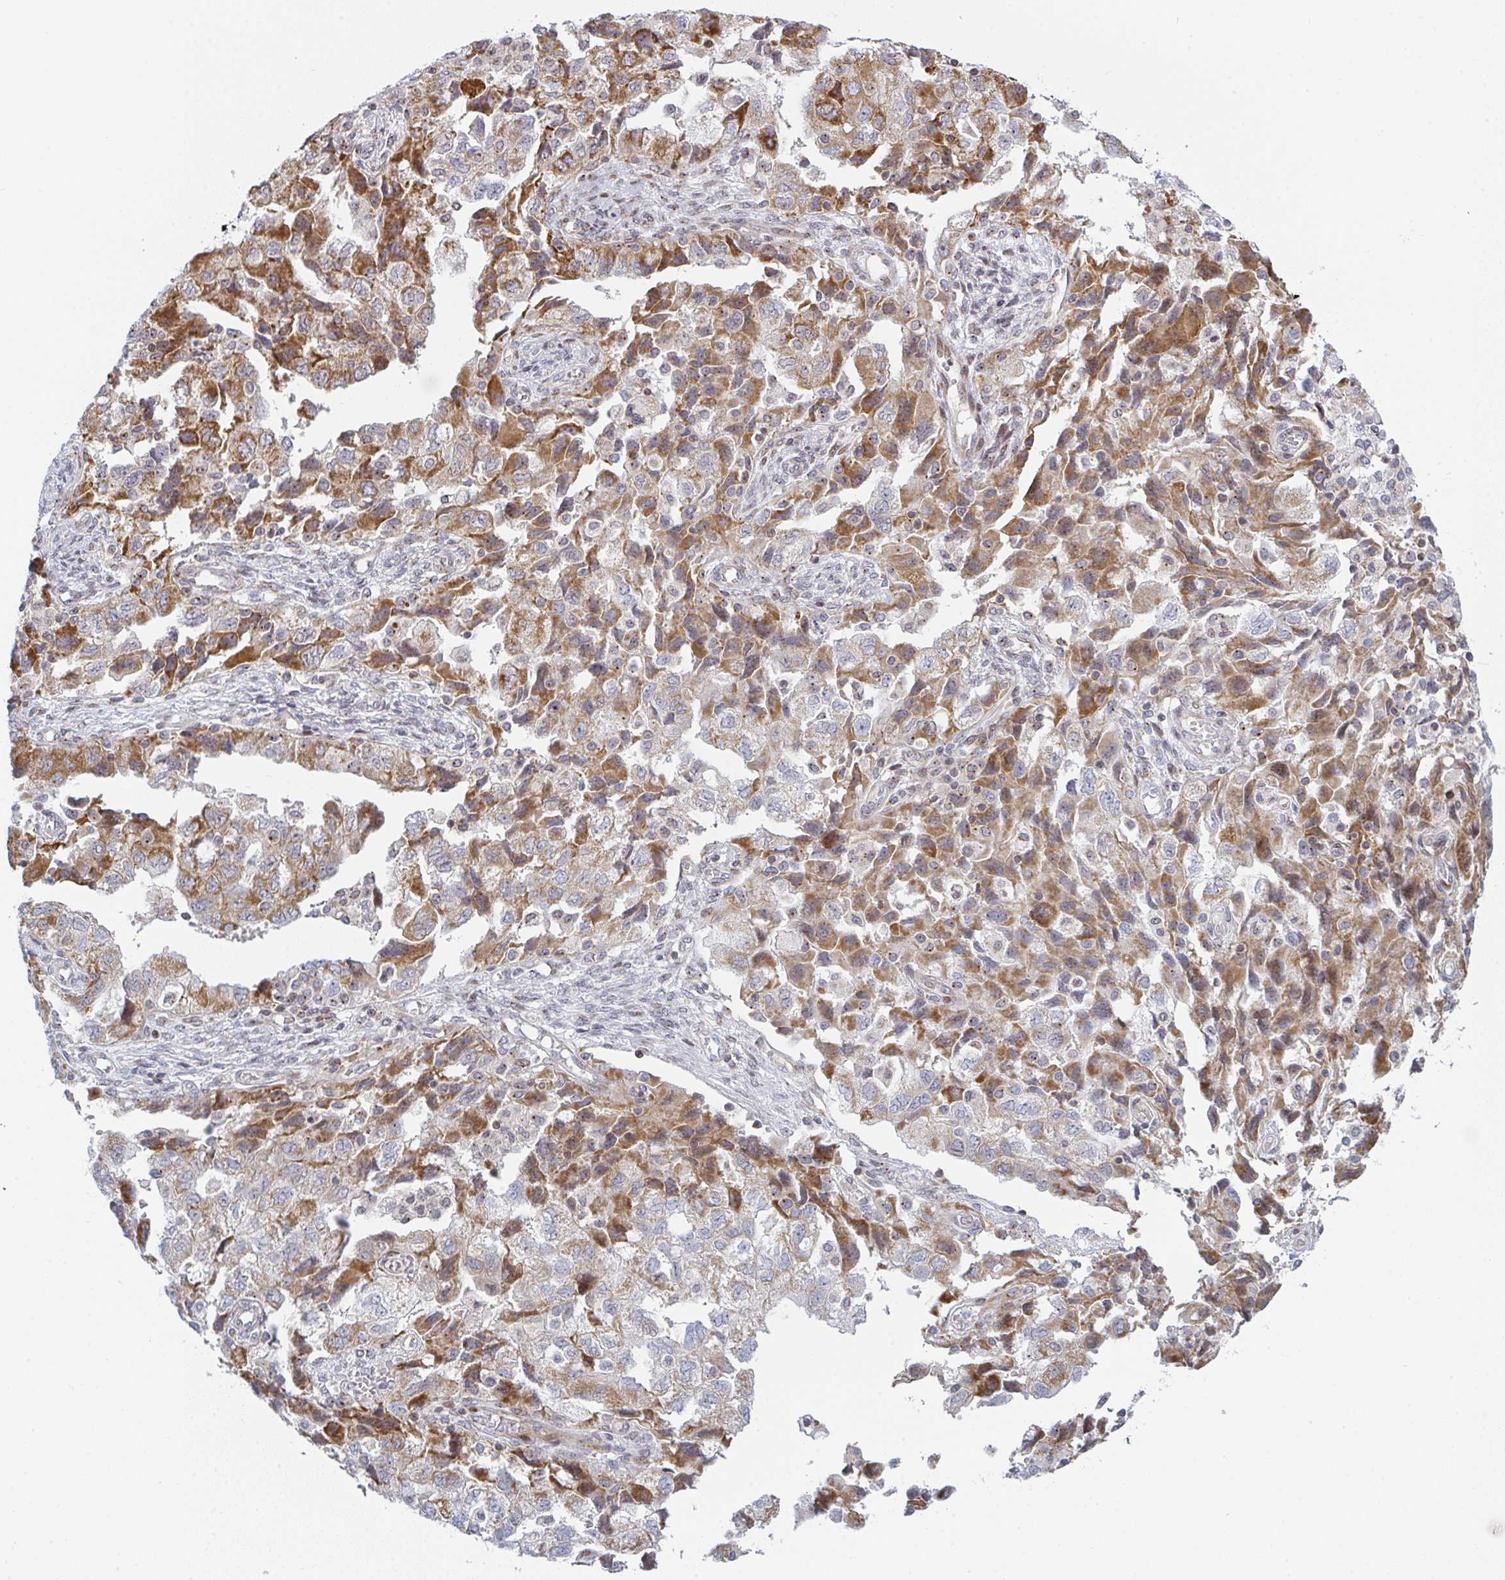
{"staining": {"intensity": "moderate", "quantity": "25%-75%", "location": "cytoplasmic/membranous"}, "tissue": "ovarian cancer", "cell_type": "Tumor cells", "image_type": "cancer", "snomed": [{"axis": "morphology", "description": "Carcinoma, NOS"}, {"axis": "morphology", "description": "Cystadenocarcinoma, serous, NOS"}, {"axis": "topography", "description": "Ovary"}], "caption": "Approximately 25%-75% of tumor cells in carcinoma (ovarian) reveal moderate cytoplasmic/membranous protein expression as visualized by brown immunohistochemical staining.", "gene": "PRKCH", "patient": {"sex": "female", "age": 69}}